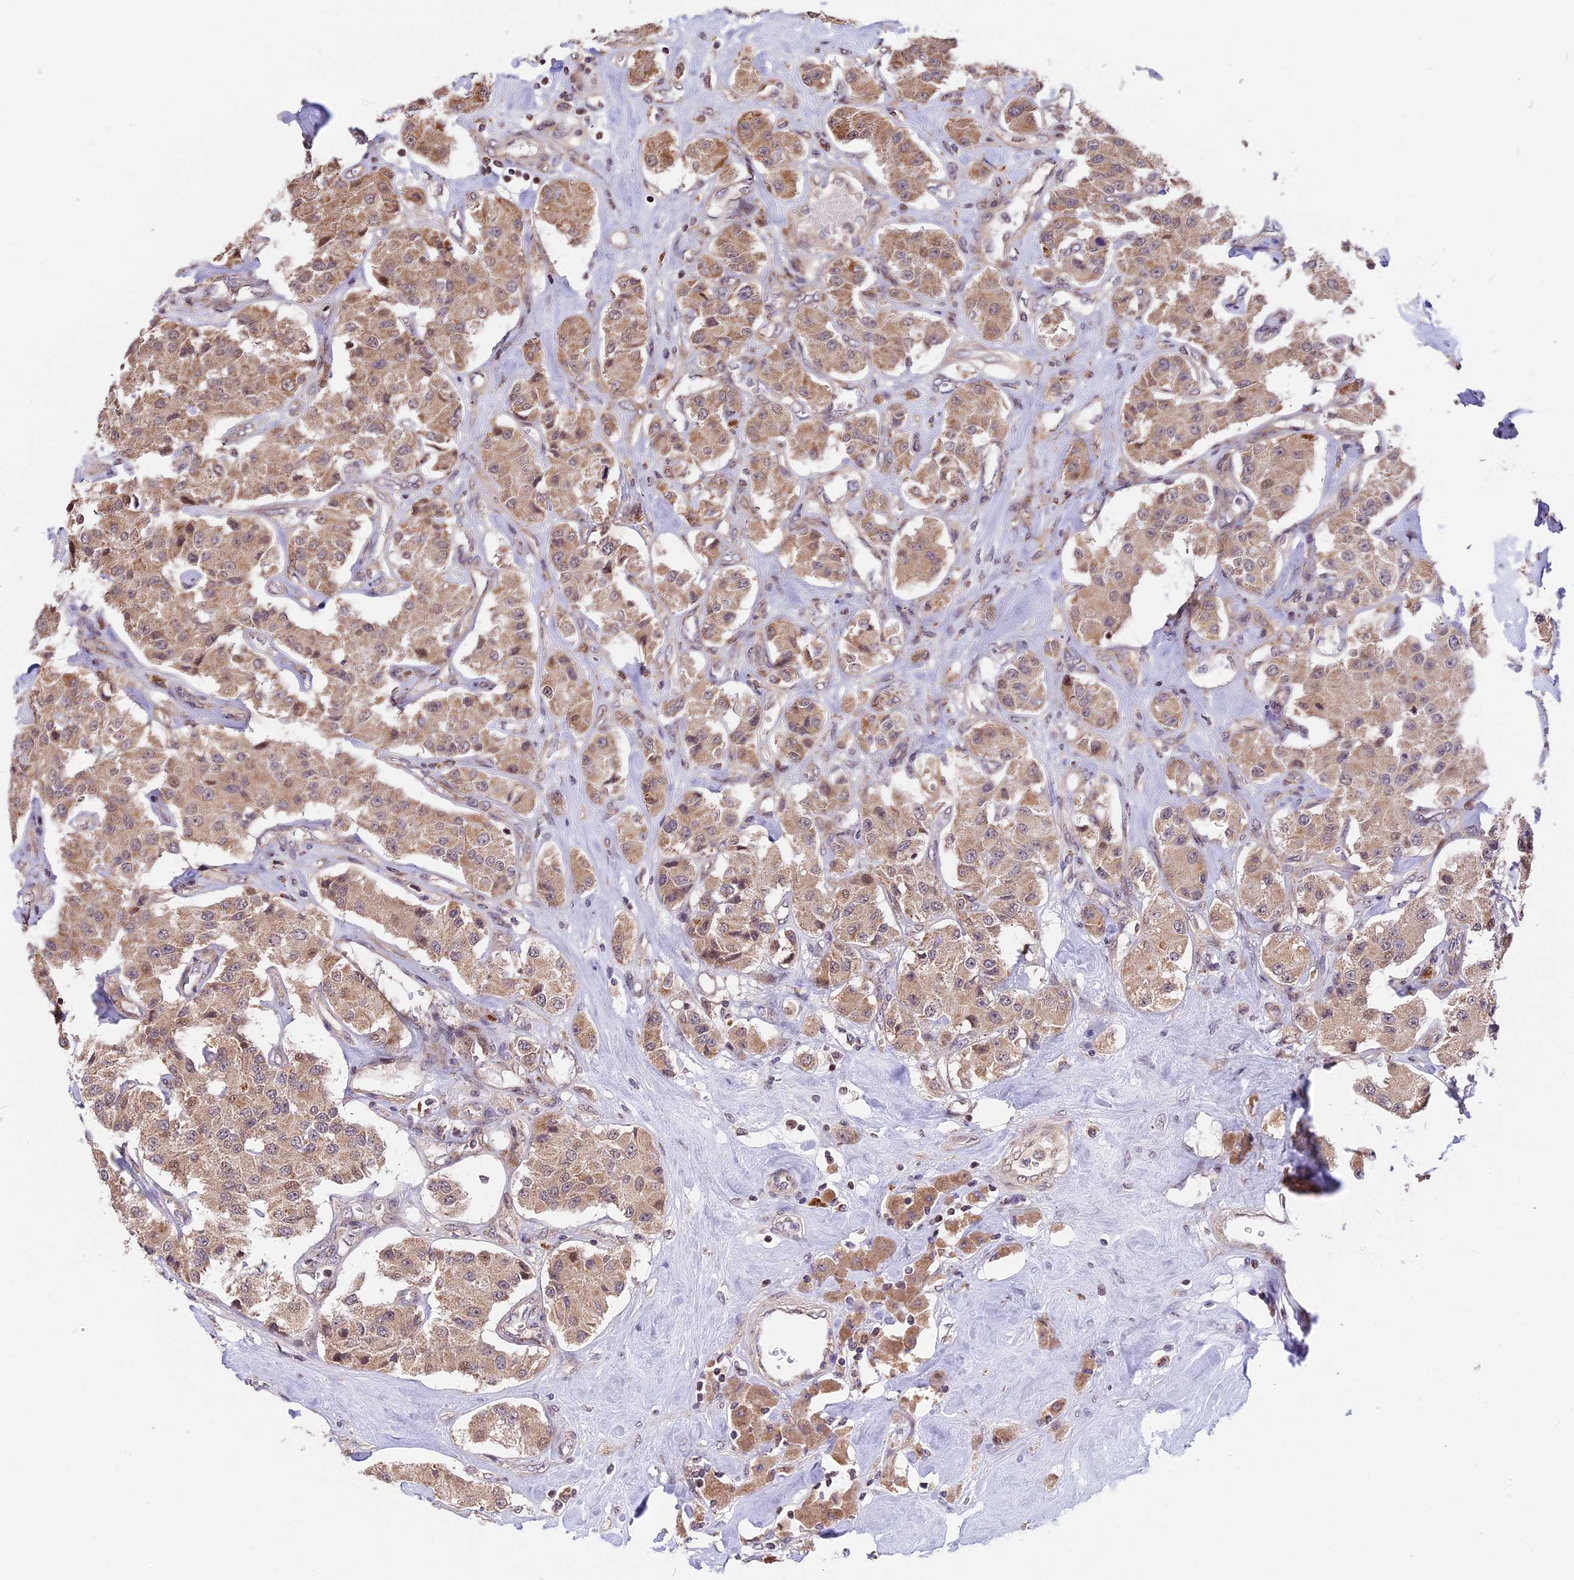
{"staining": {"intensity": "weak", "quantity": ">75%", "location": "cytoplasmic/membranous"}, "tissue": "carcinoid", "cell_type": "Tumor cells", "image_type": "cancer", "snomed": [{"axis": "morphology", "description": "Carcinoid, malignant, NOS"}, {"axis": "topography", "description": "Pancreas"}], "caption": "Immunohistochemical staining of human carcinoid (malignant) exhibits weak cytoplasmic/membranous protein expression in approximately >75% of tumor cells. The protein is stained brown, and the nuclei are stained in blue (DAB (3,3'-diaminobenzidine) IHC with brightfield microscopy, high magnification).", "gene": "RERGL", "patient": {"sex": "male", "age": 41}}